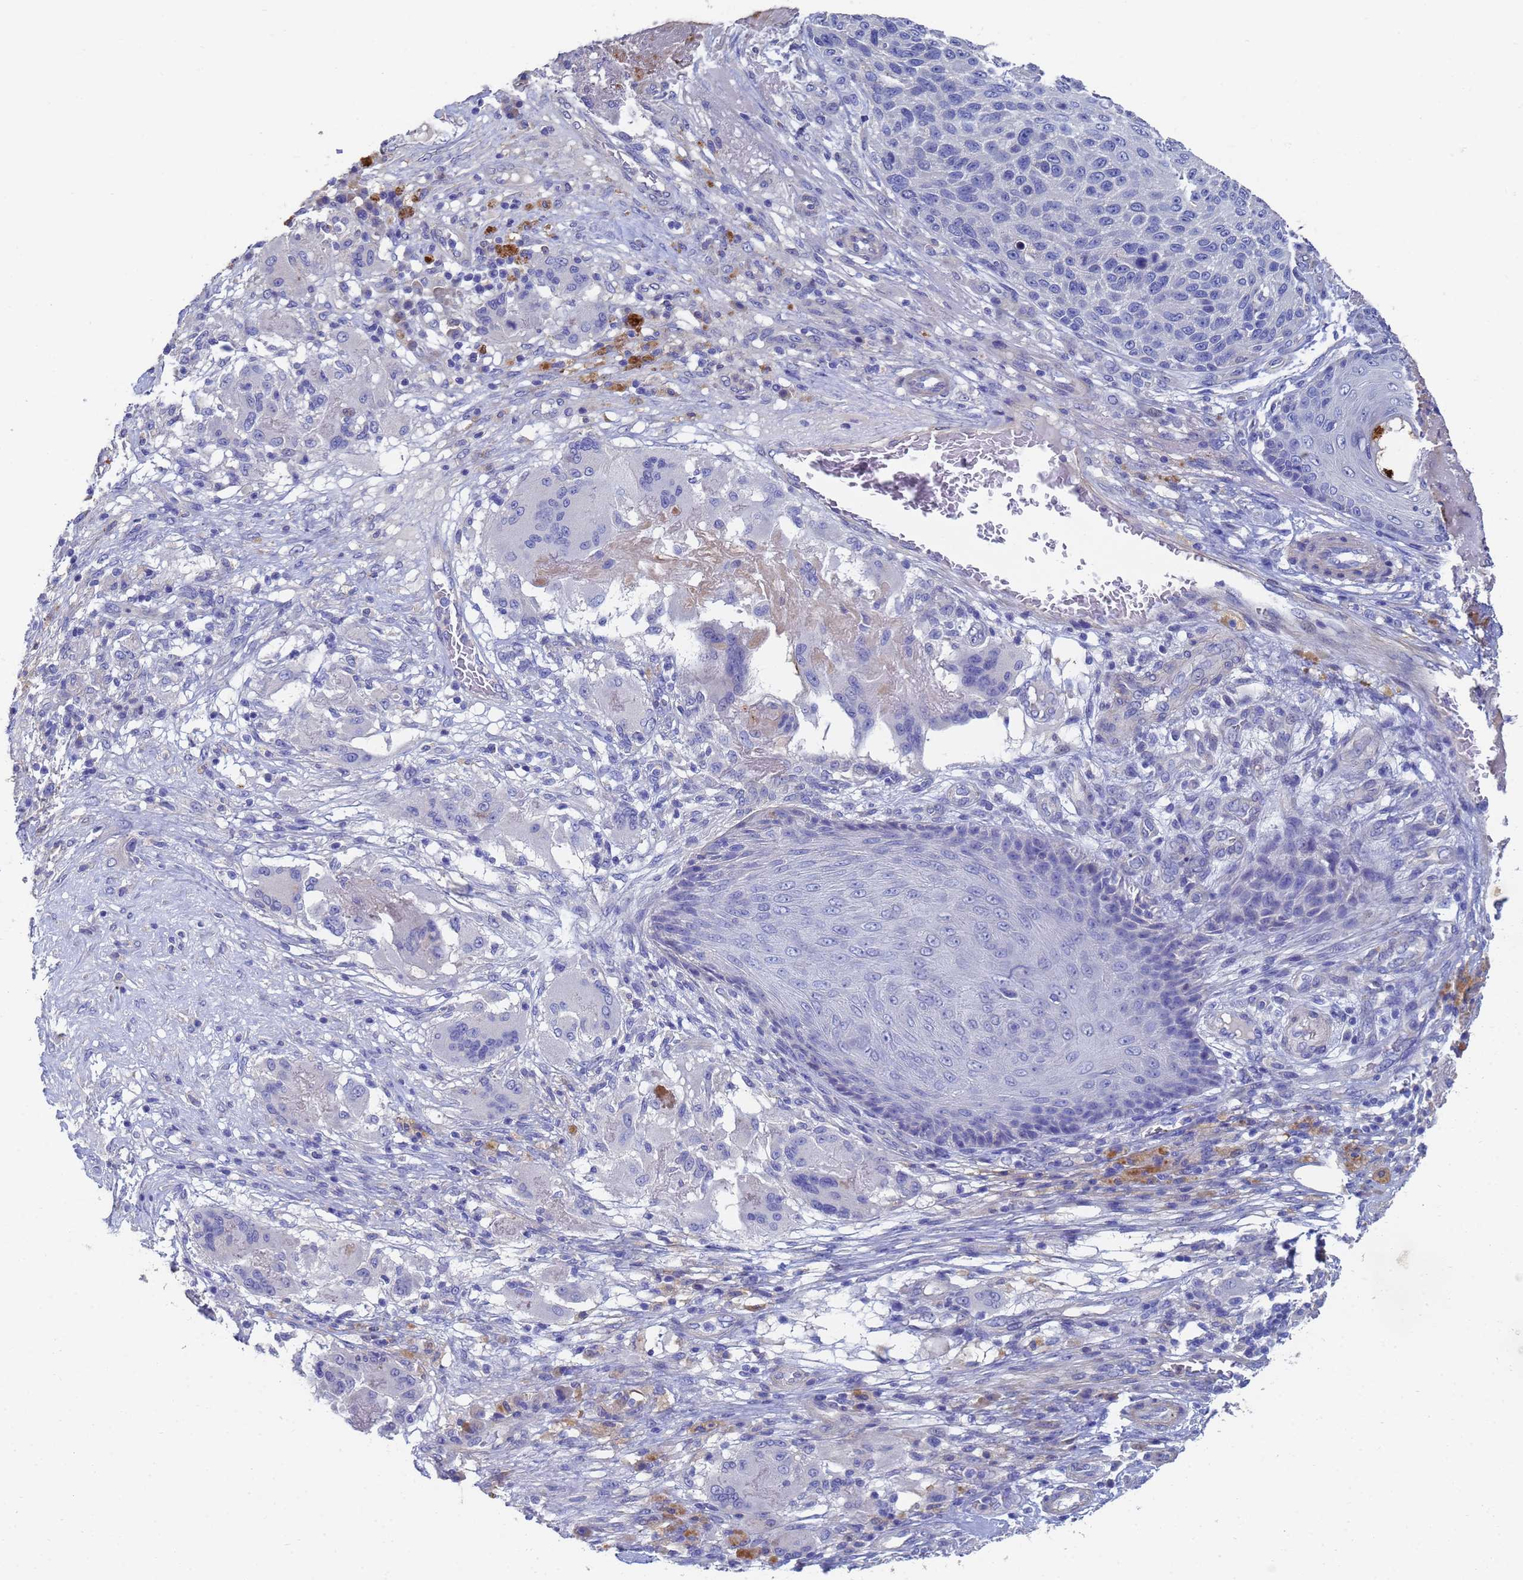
{"staining": {"intensity": "negative", "quantity": "none", "location": "none"}, "tissue": "skin cancer", "cell_type": "Tumor cells", "image_type": "cancer", "snomed": [{"axis": "morphology", "description": "Squamous cell carcinoma, NOS"}, {"axis": "topography", "description": "Skin"}], "caption": "Immunohistochemical staining of skin cancer (squamous cell carcinoma) reveals no significant expression in tumor cells.", "gene": "LBX2", "patient": {"sex": "female", "age": 88}}